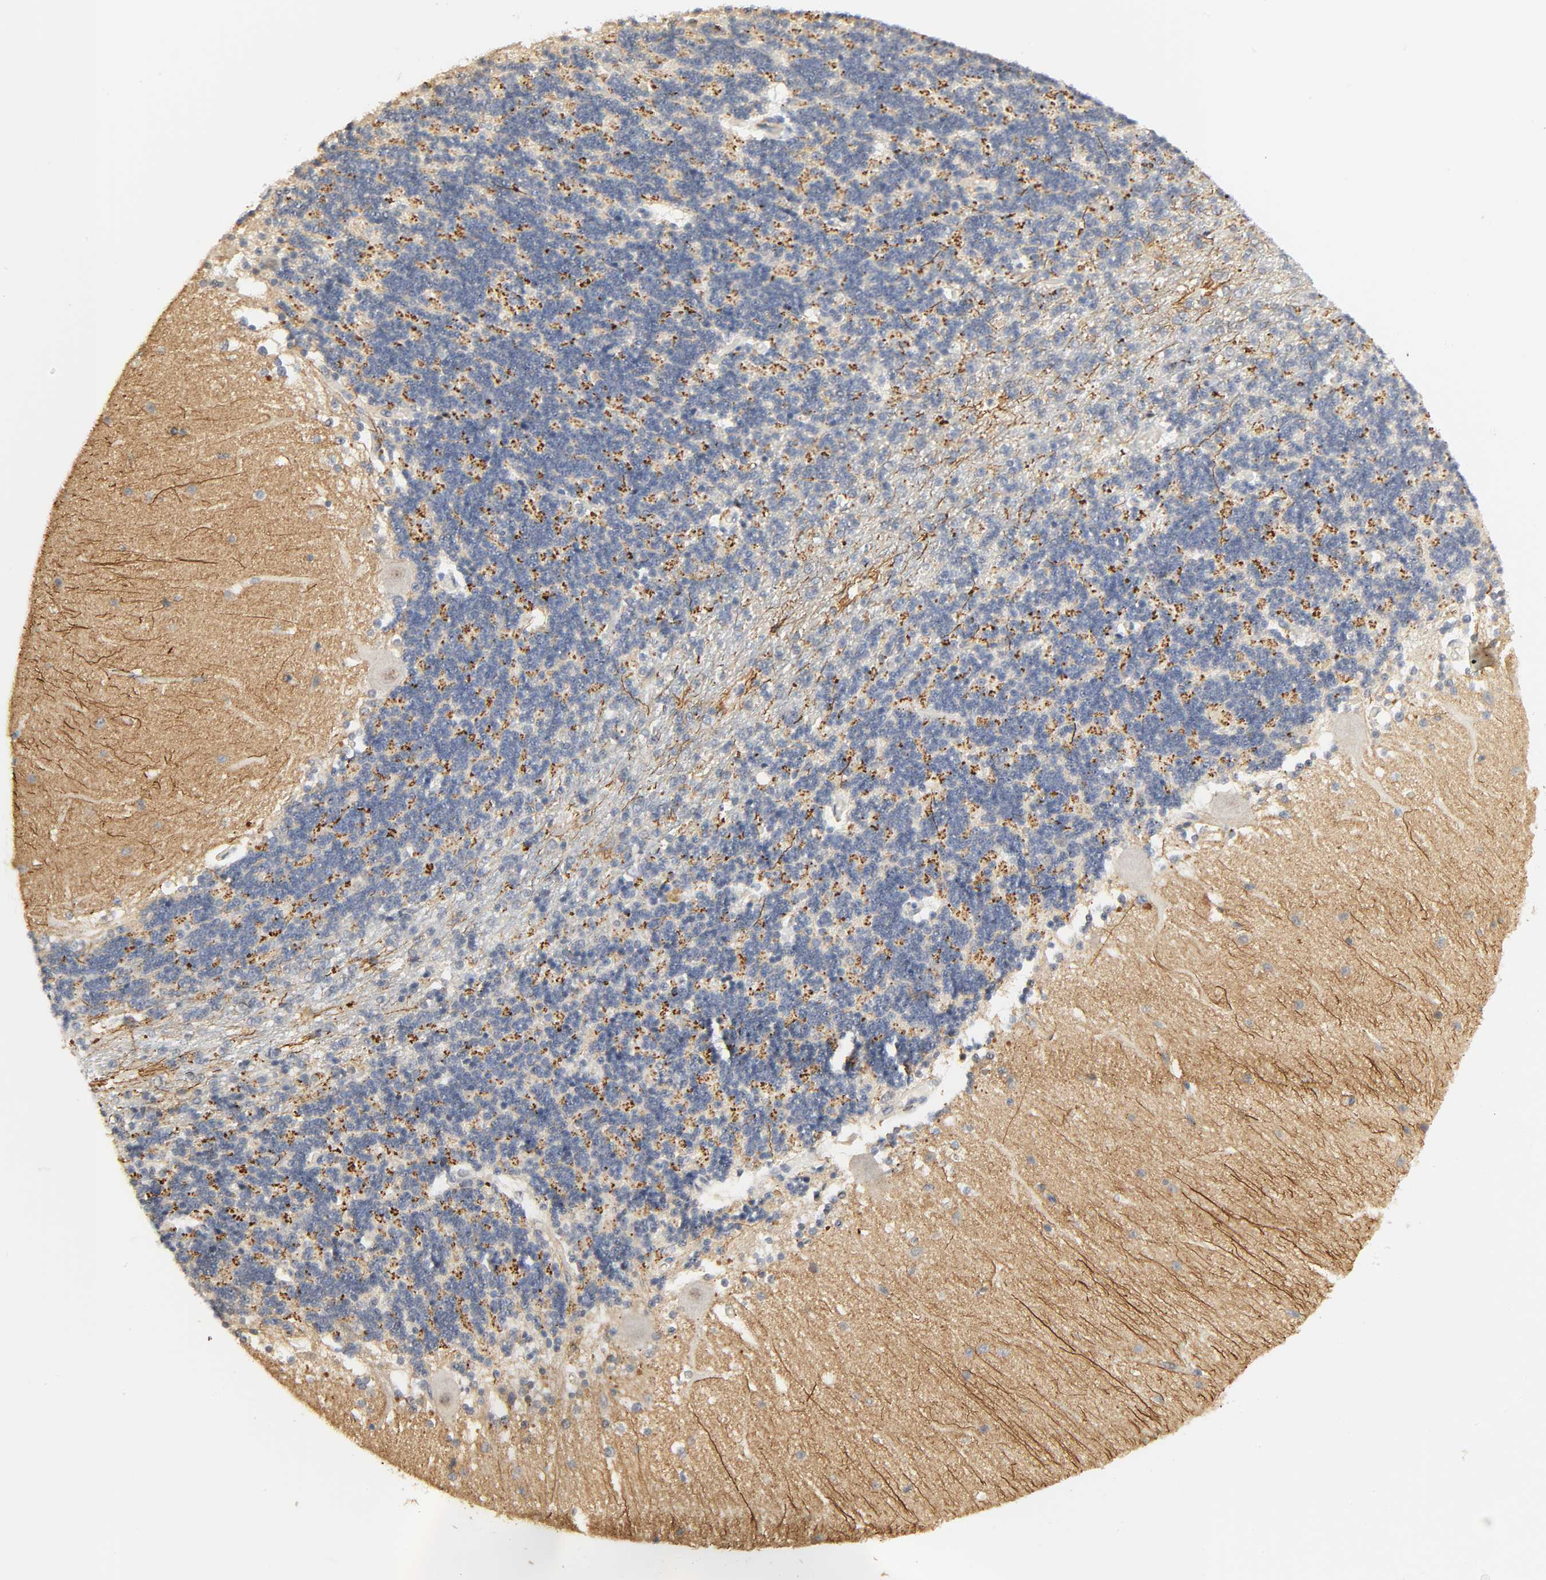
{"staining": {"intensity": "moderate", "quantity": "<25%", "location": "cytoplasmic/membranous"}, "tissue": "cerebellum", "cell_type": "Cells in granular layer", "image_type": "normal", "snomed": [{"axis": "morphology", "description": "Normal tissue, NOS"}, {"axis": "topography", "description": "Cerebellum"}], "caption": "The immunohistochemical stain highlights moderate cytoplasmic/membranous staining in cells in granular layer of normal cerebellum. (brown staining indicates protein expression, while blue staining denotes nuclei).", "gene": "ACSS2", "patient": {"sex": "female", "age": 54}}